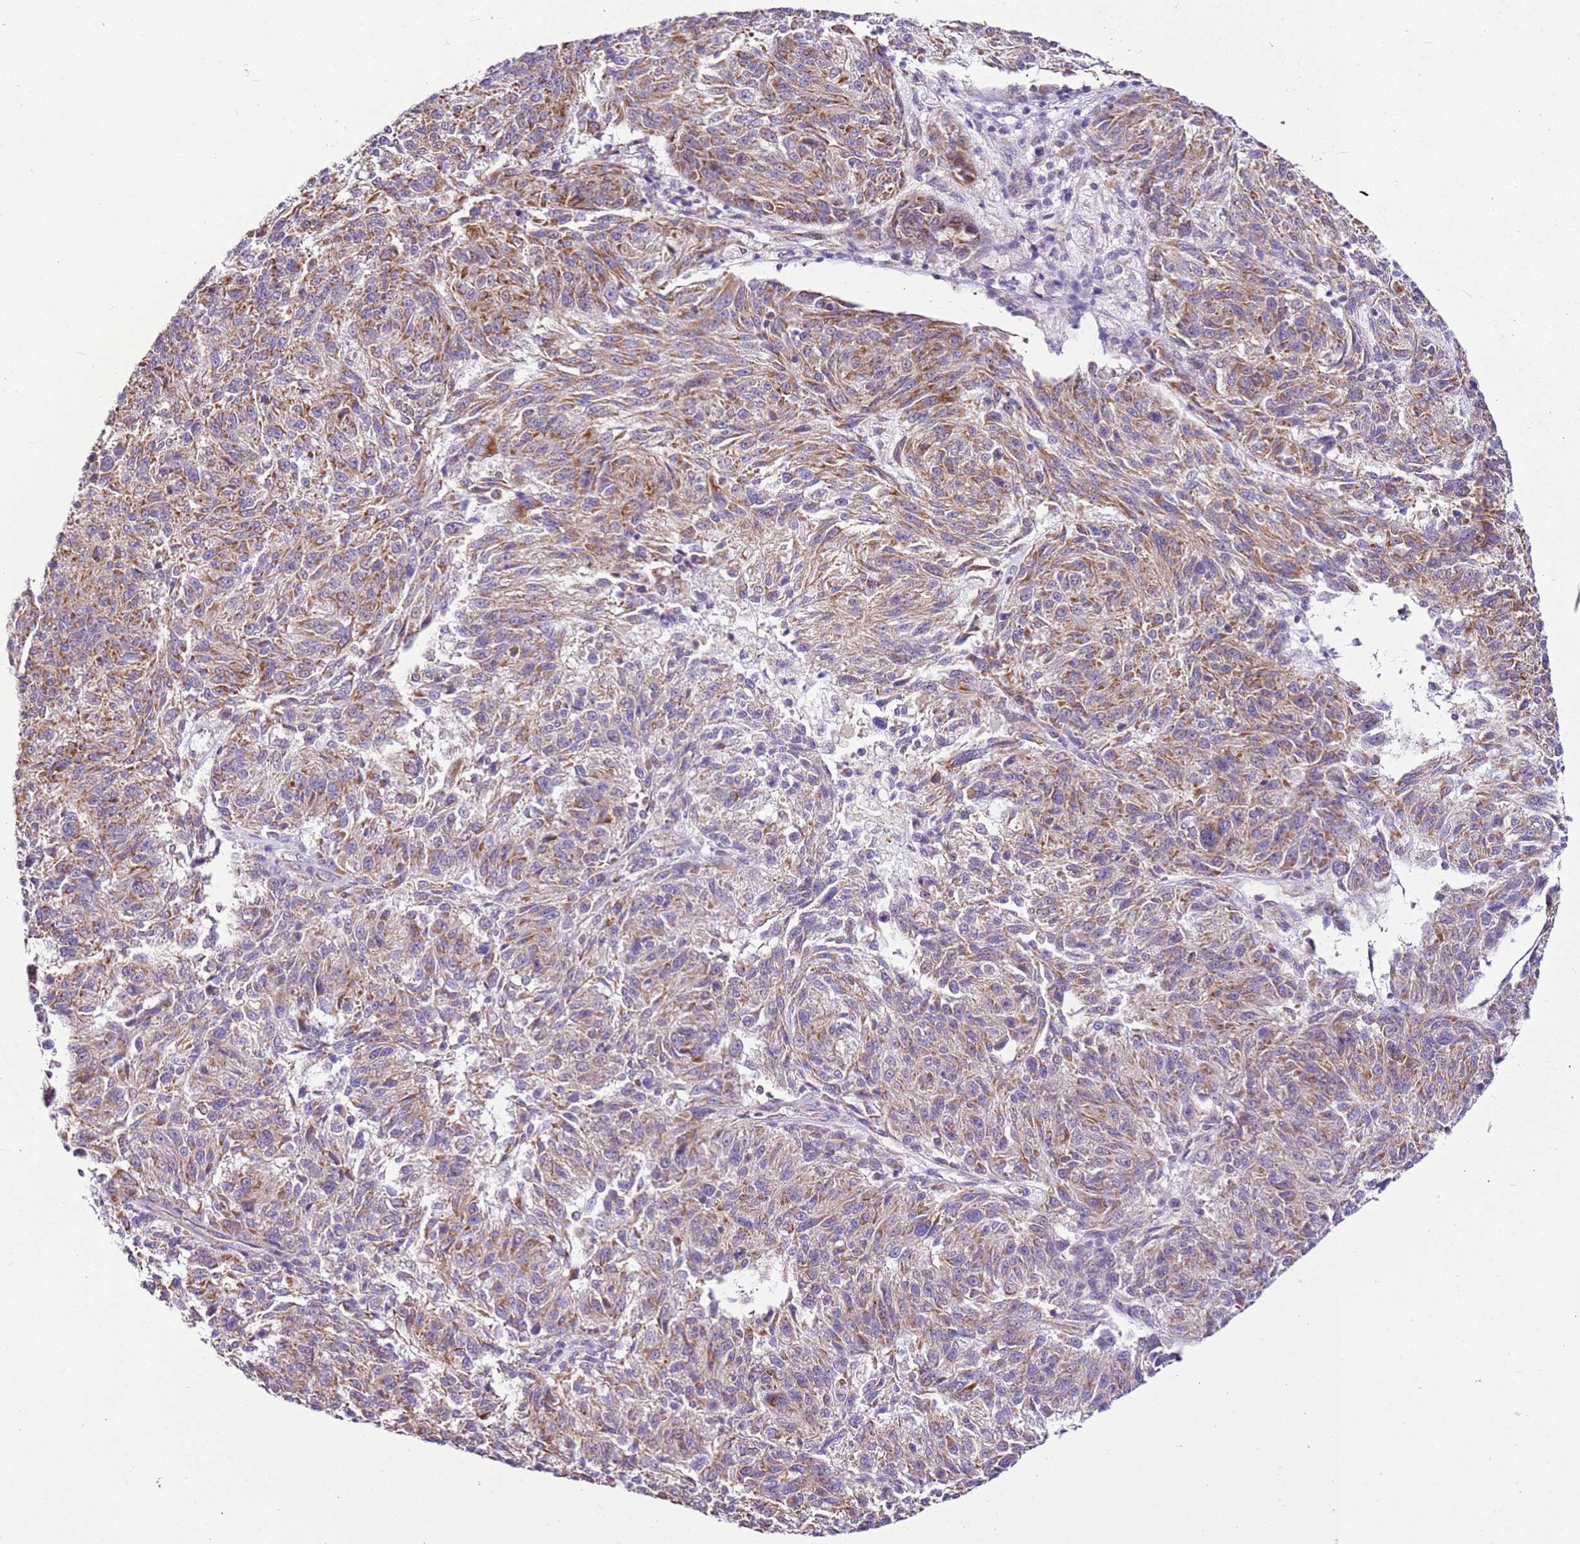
{"staining": {"intensity": "moderate", "quantity": ">75%", "location": "cytoplasmic/membranous"}, "tissue": "melanoma", "cell_type": "Tumor cells", "image_type": "cancer", "snomed": [{"axis": "morphology", "description": "Malignant melanoma, NOS"}, {"axis": "topography", "description": "Skin"}], "caption": "Immunohistochemistry (IHC) staining of melanoma, which exhibits medium levels of moderate cytoplasmic/membranous expression in about >75% of tumor cells indicating moderate cytoplasmic/membranous protein expression. The staining was performed using DAB (3,3'-diaminobenzidine) (brown) for protein detection and nuclei were counterstained in hematoxylin (blue).", "gene": "MRPL36", "patient": {"sex": "male", "age": 53}}